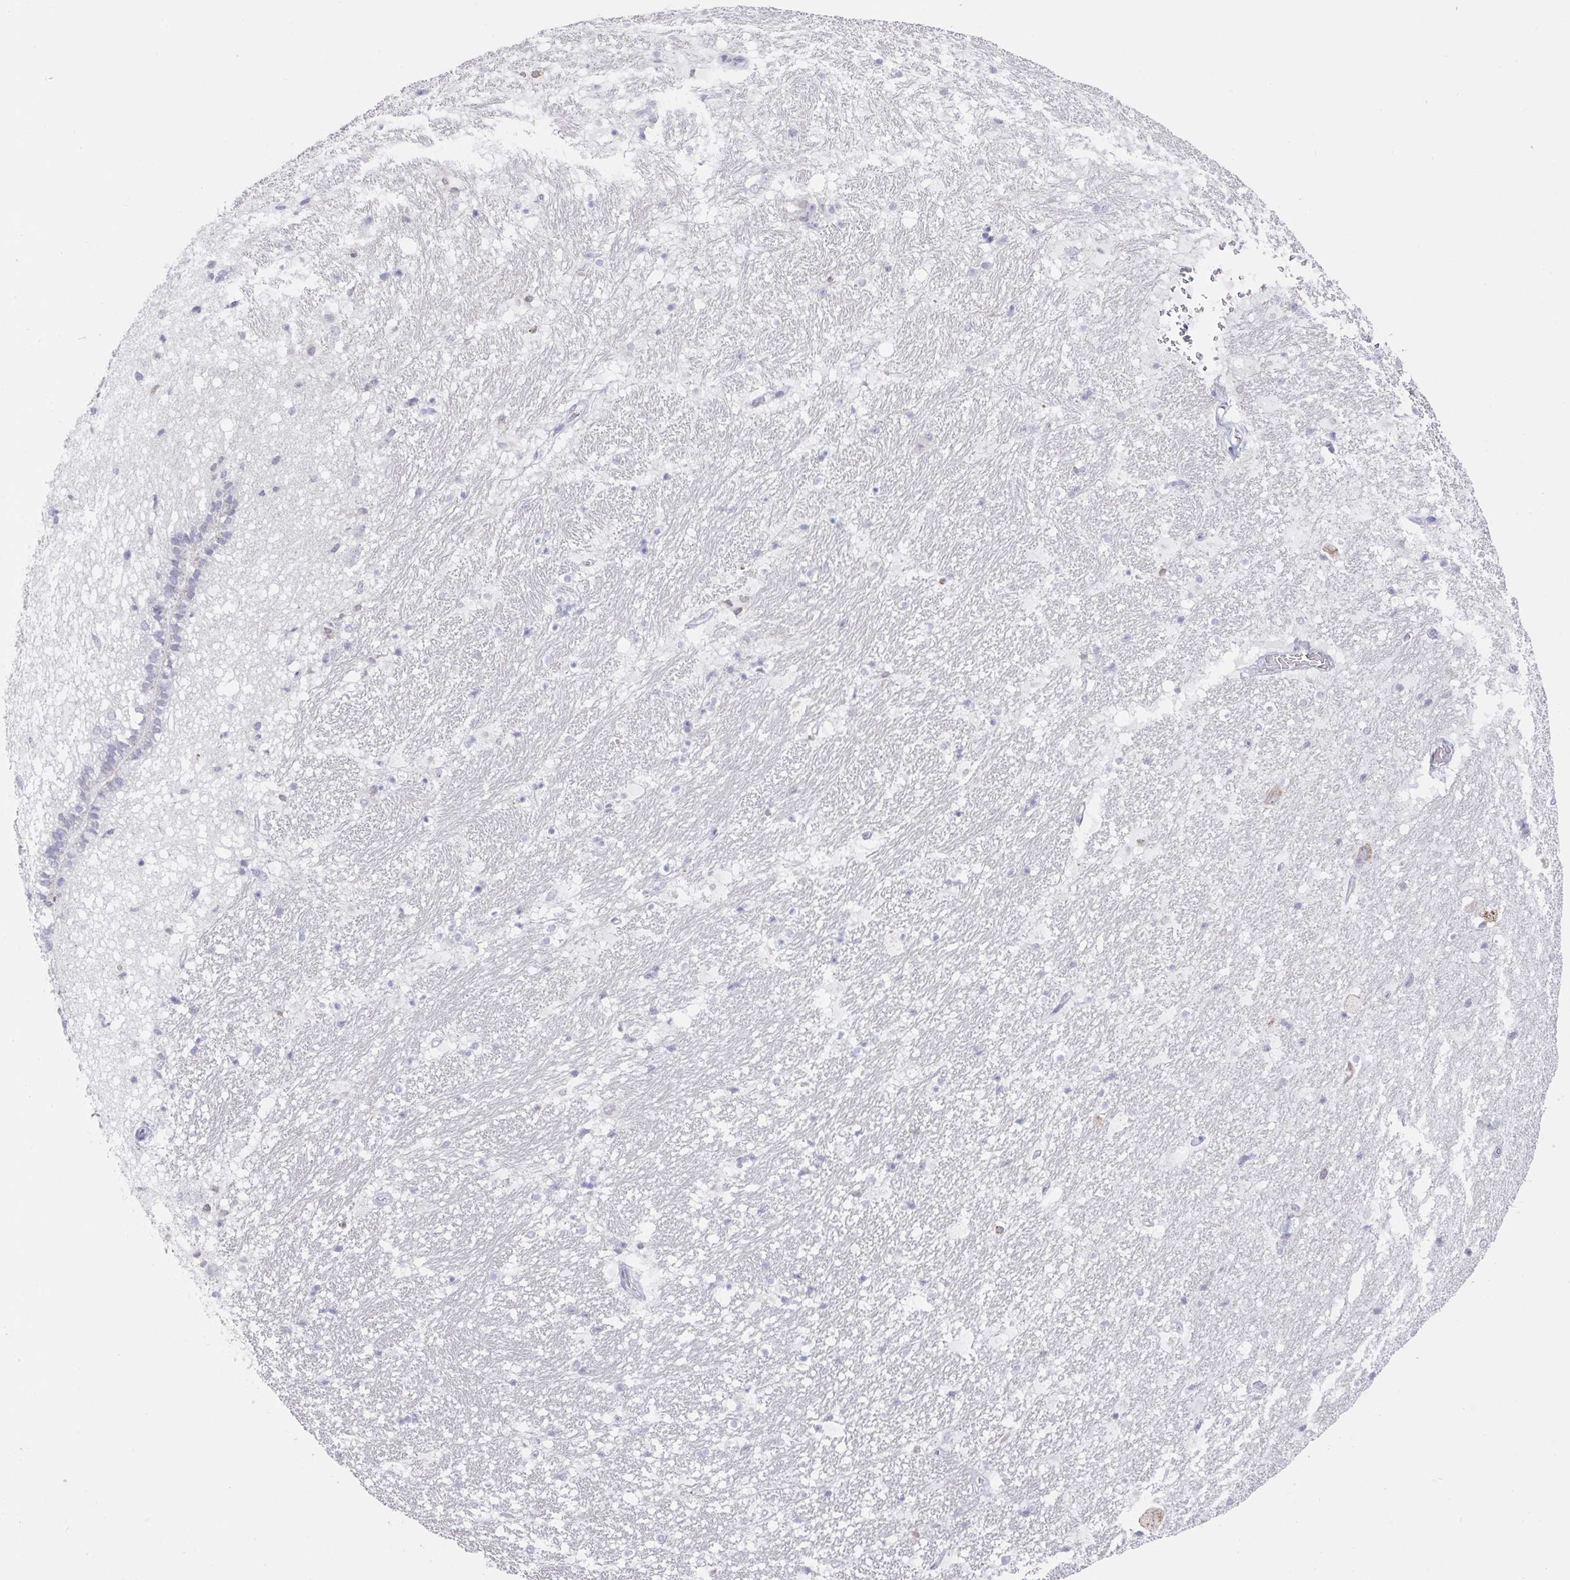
{"staining": {"intensity": "negative", "quantity": "none", "location": "none"}, "tissue": "hippocampus", "cell_type": "Glial cells", "image_type": "normal", "snomed": [{"axis": "morphology", "description": "Normal tissue, NOS"}, {"axis": "topography", "description": "Hippocampus"}], "caption": "Human hippocampus stained for a protein using IHC exhibits no staining in glial cells.", "gene": "VKORC1L1", "patient": {"sex": "male", "age": 37}}